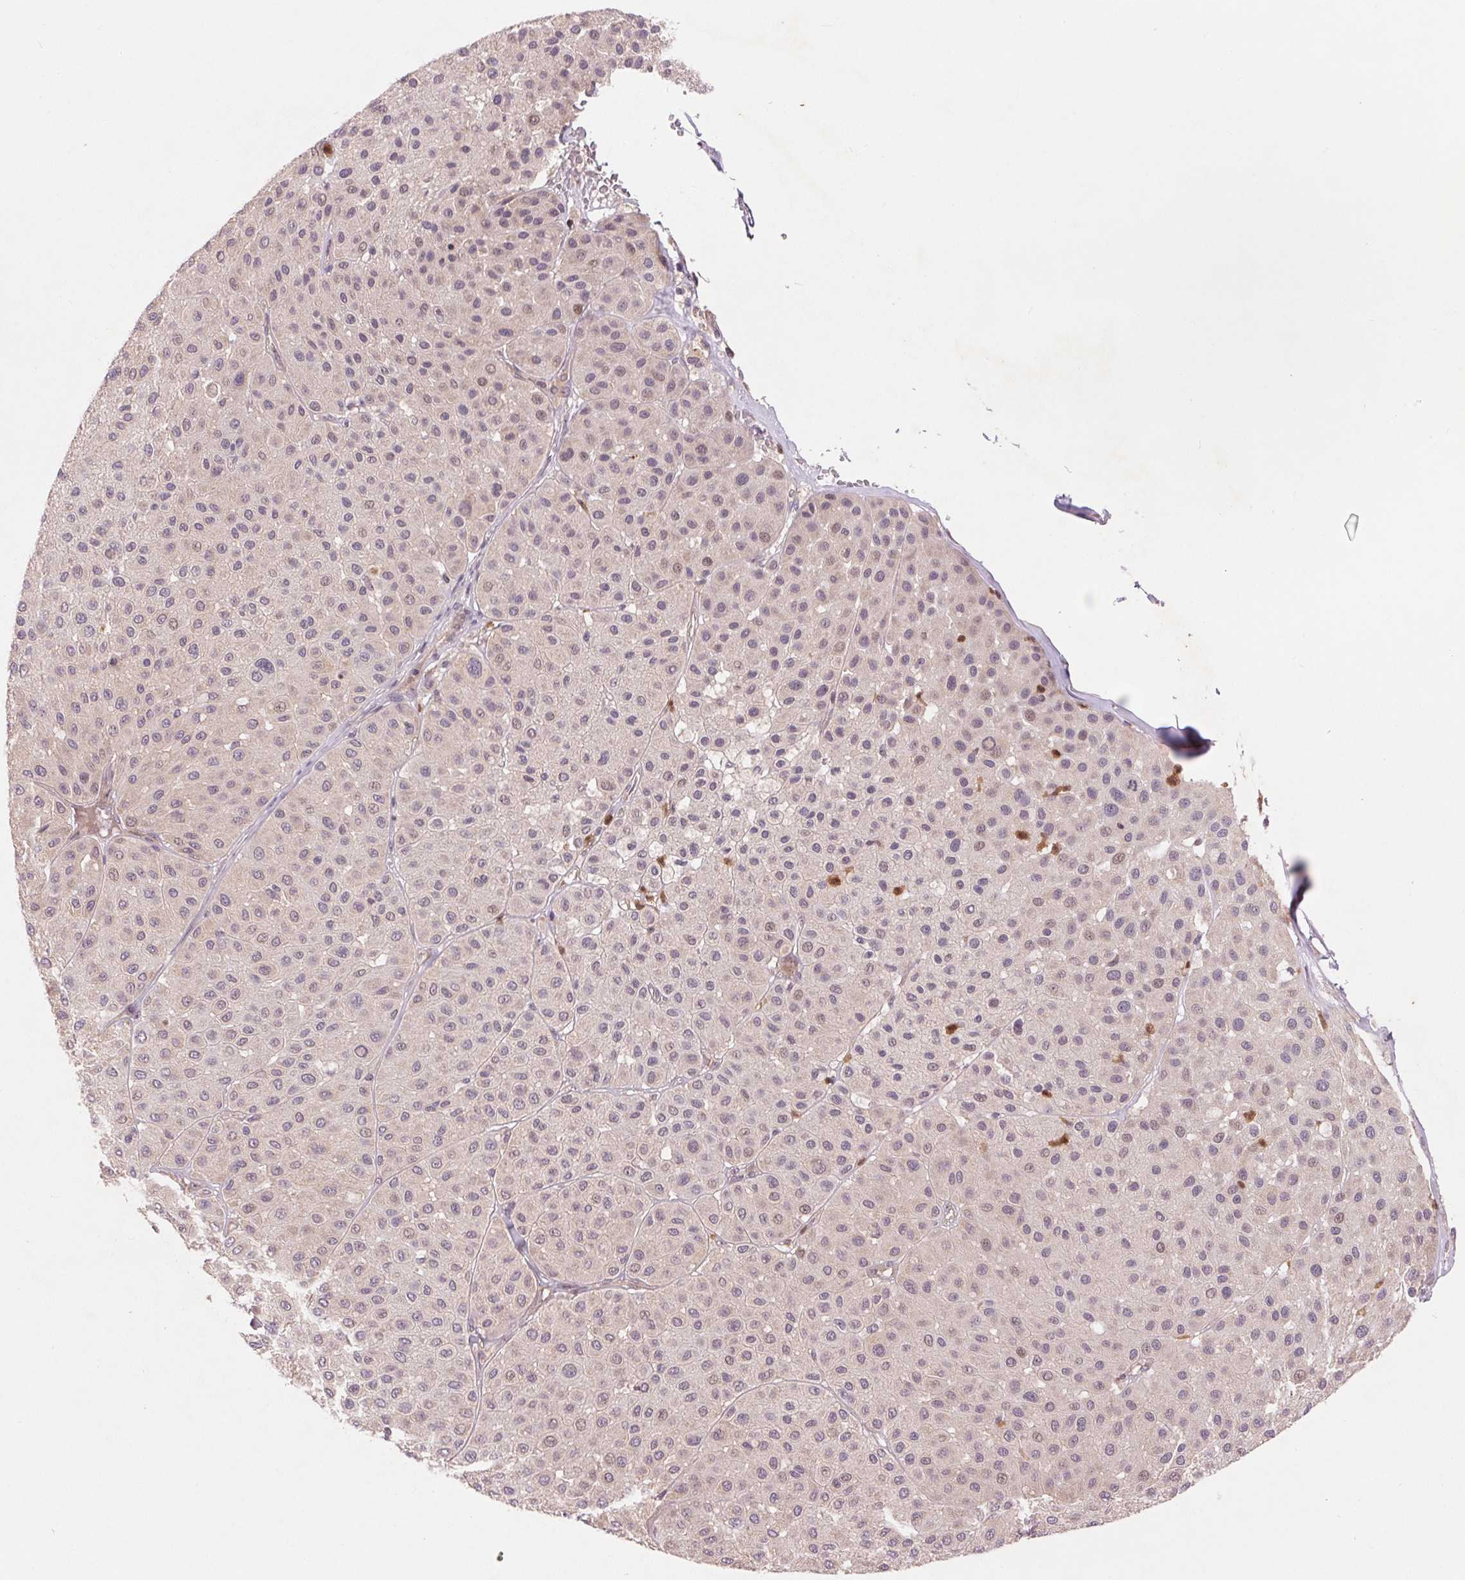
{"staining": {"intensity": "weak", "quantity": "25%-75%", "location": "nuclear"}, "tissue": "melanoma", "cell_type": "Tumor cells", "image_type": "cancer", "snomed": [{"axis": "morphology", "description": "Malignant melanoma, Metastatic site"}, {"axis": "topography", "description": "Smooth muscle"}], "caption": "This image demonstrates immunohistochemistry (IHC) staining of melanoma, with low weak nuclear staining in approximately 25%-75% of tumor cells.", "gene": "RANBP3L", "patient": {"sex": "male", "age": 41}}